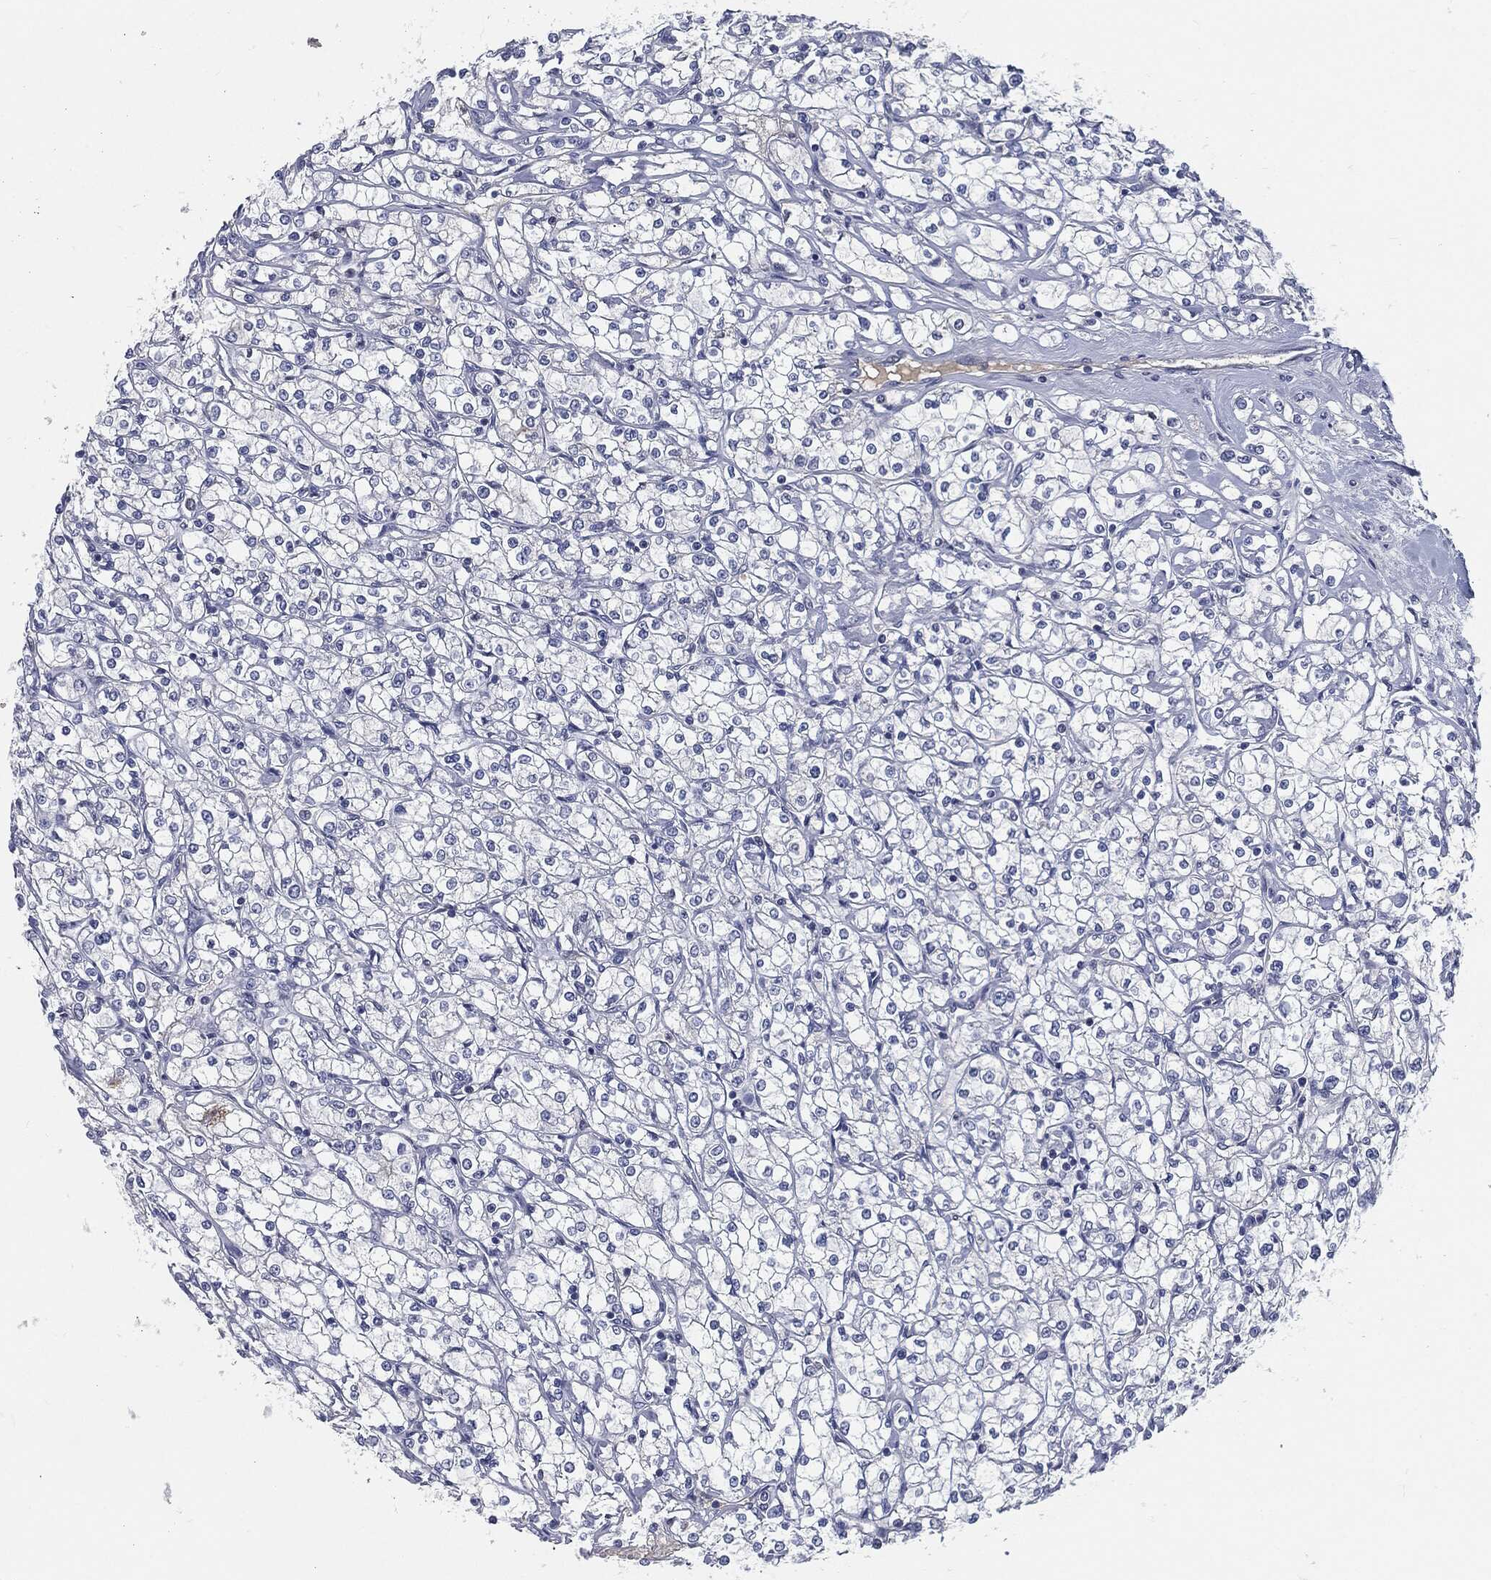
{"staining": {"intensity": "negative", "quantity": "none", "location": "none"}, "tissue": "renal cancer", "cell_type": "Tumor cells", "image_type": "cancer", "snomed": [{"axis": "morphology", "description": "Adenocarcinoma, NOS"}, {"axis": "topography", "description": "Kidney"}], "caption": "Tumor cells are negative for protein expression in human adenocarcinoma (renal).", "gene": "MST1", "patient": {"sex": "male", "age": 67}}